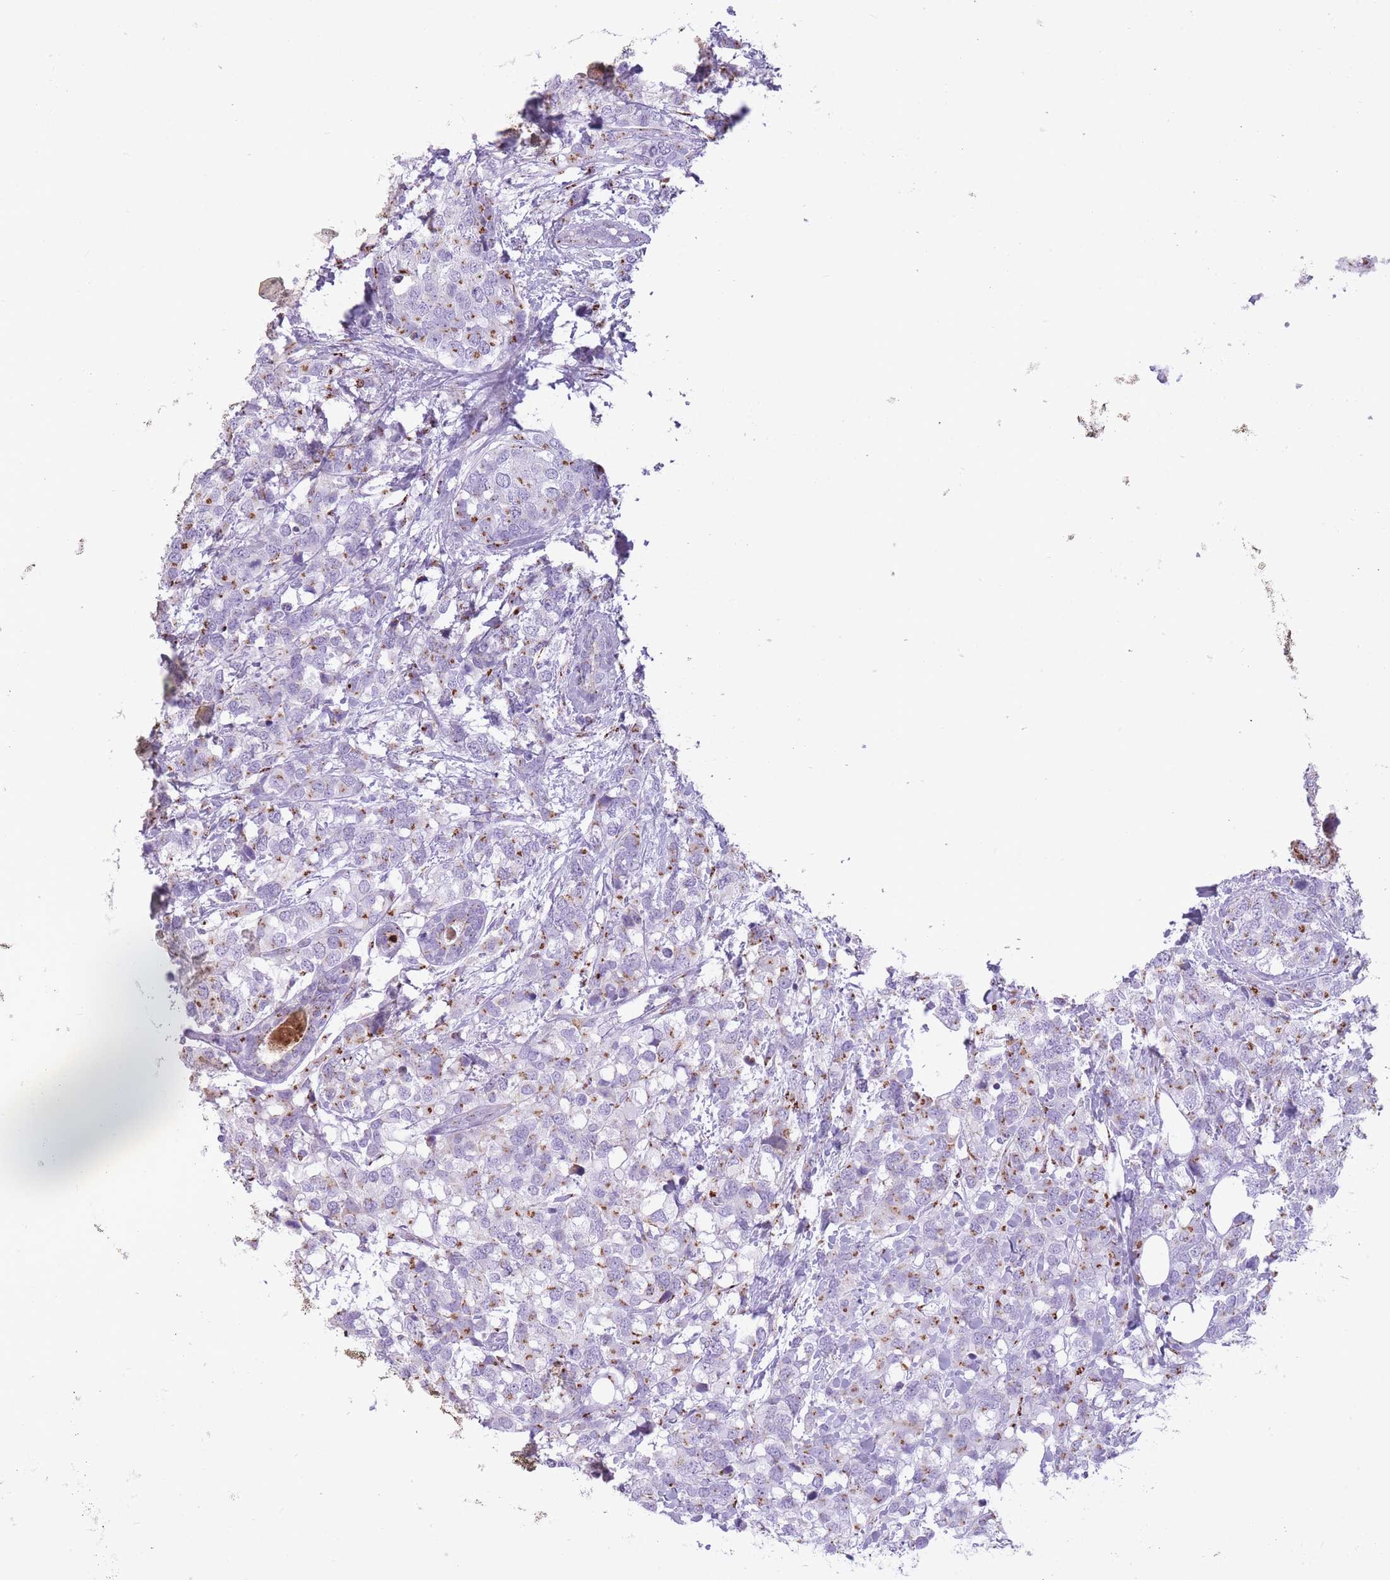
{"staining": {"intensity": "moderate", "quantity": ">75%", "location": "cytoplasmic/membranous"}, "tissue": "breast cancer", "cell_type": "Tumor cells", "image_type": "cancer", "snomed": [{"axis": "morphology", "description": "Lobular carcinoma"}, {"axis": "topography", "description": "Breast"}], "caption": "Breast cancer tissue exhibits moderate cytoplasmic/membranous positivity in about >75% of tumor cells, visualized by immunohistochemistry. The staining was performed using DAB, with brown indicating positive protein expression. Nuclei are stained blue with hematoxylin.", "gene": "B4GALT2", "patient": {"sex": "female", "age": 59}}